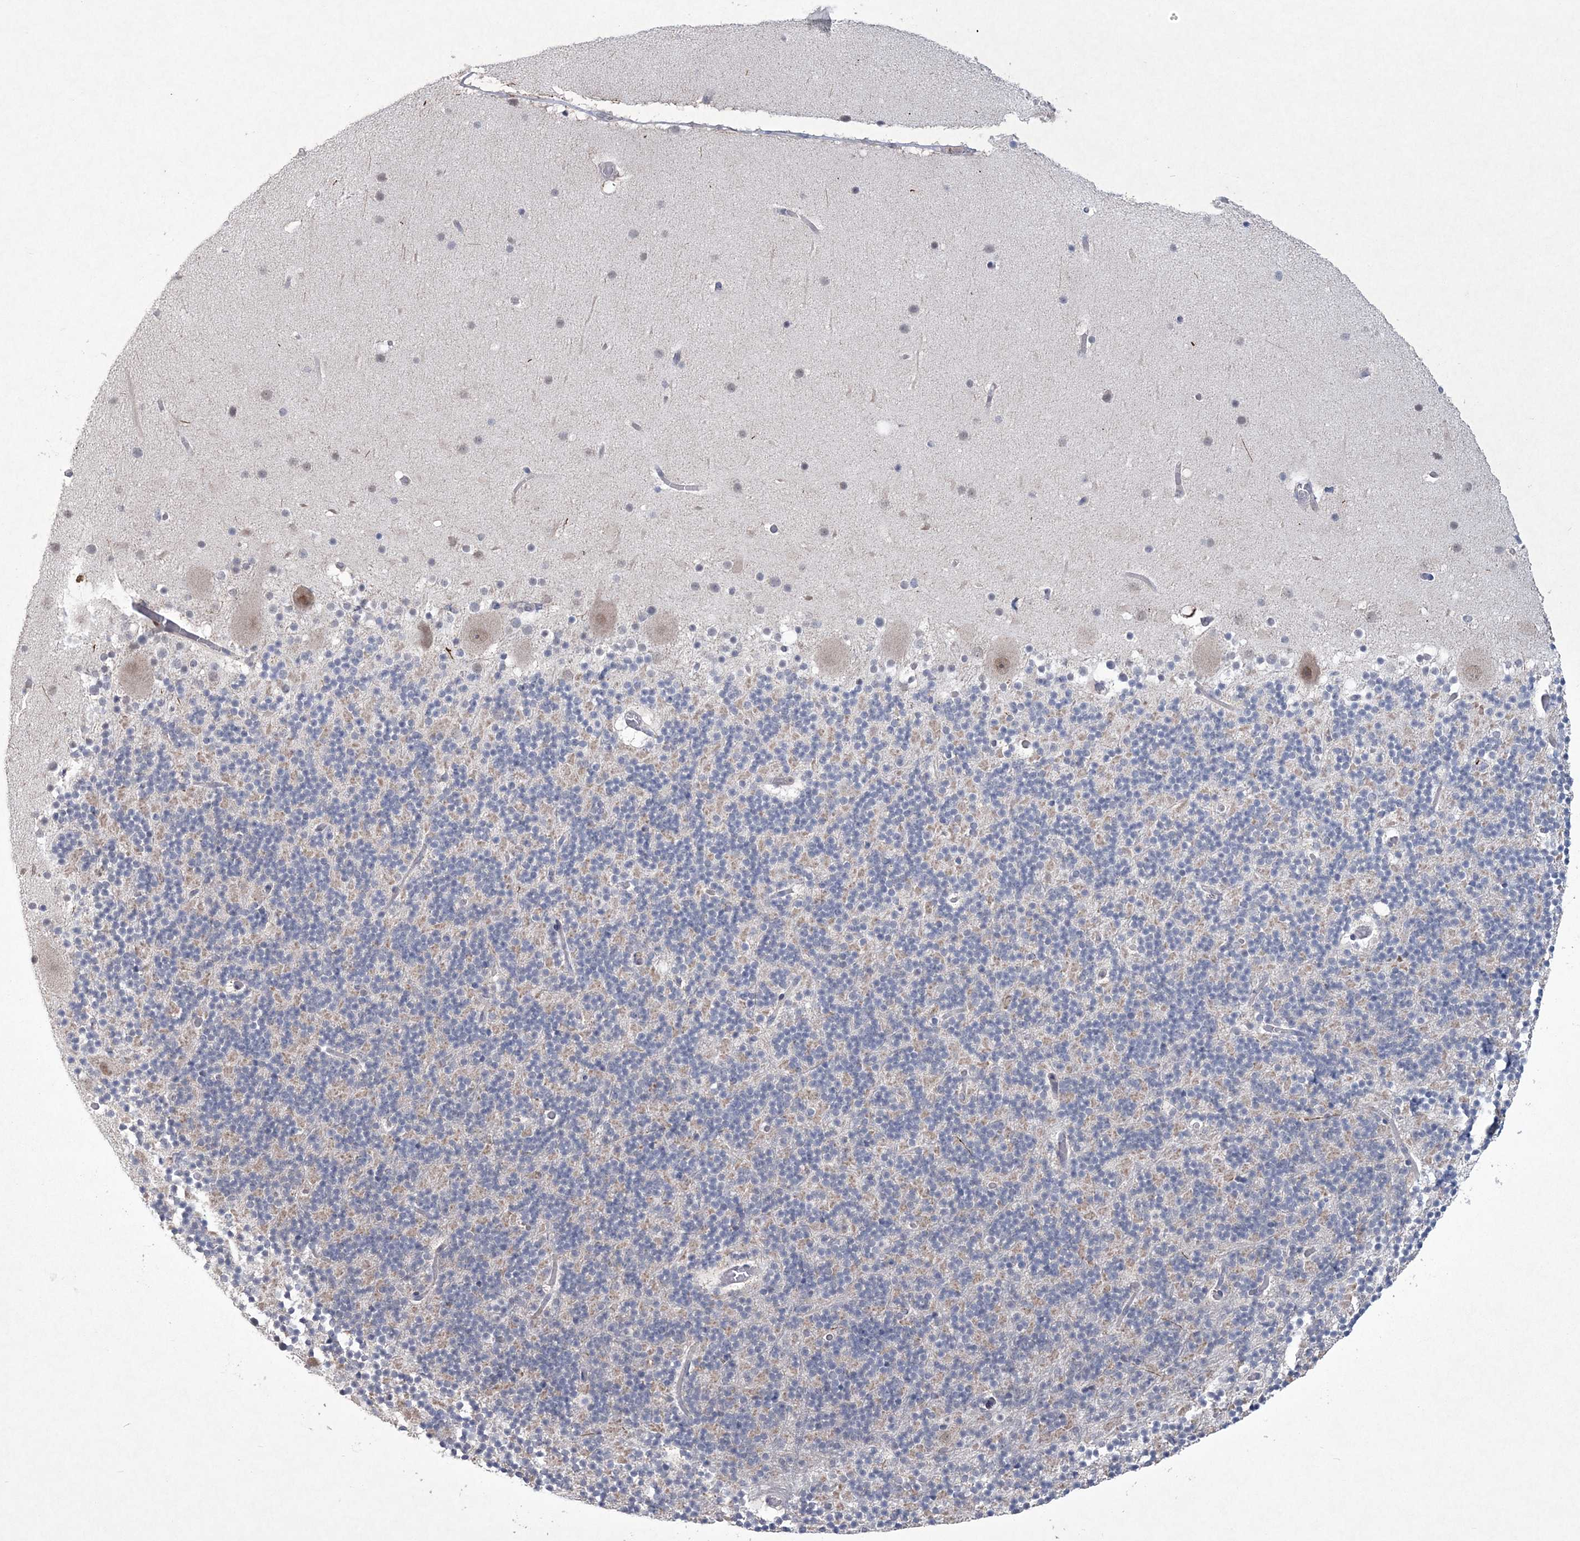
{"staining": {"intensity": "negative", "quantity": "none", "location": "none"}, "tissue": "cerebellum", "cell_type": "Cells in granular layer", "image_type": "normal", "snomed": [{"axis": "morphology", "description": "Normal tissue, NOS"}, {"axis": "topography", "description": "Cerebellum"}], "caption": "Normal cerebellum was stained to show a protein in brown. There is no significant positivity in cells in granular layer. Brightfield microscopy of IHC stained with DAB (brown) and hematoxylin (blue), captured at high magnification.", "gene": "DPCD", "patient": {"sex": "male", "age": 57}}